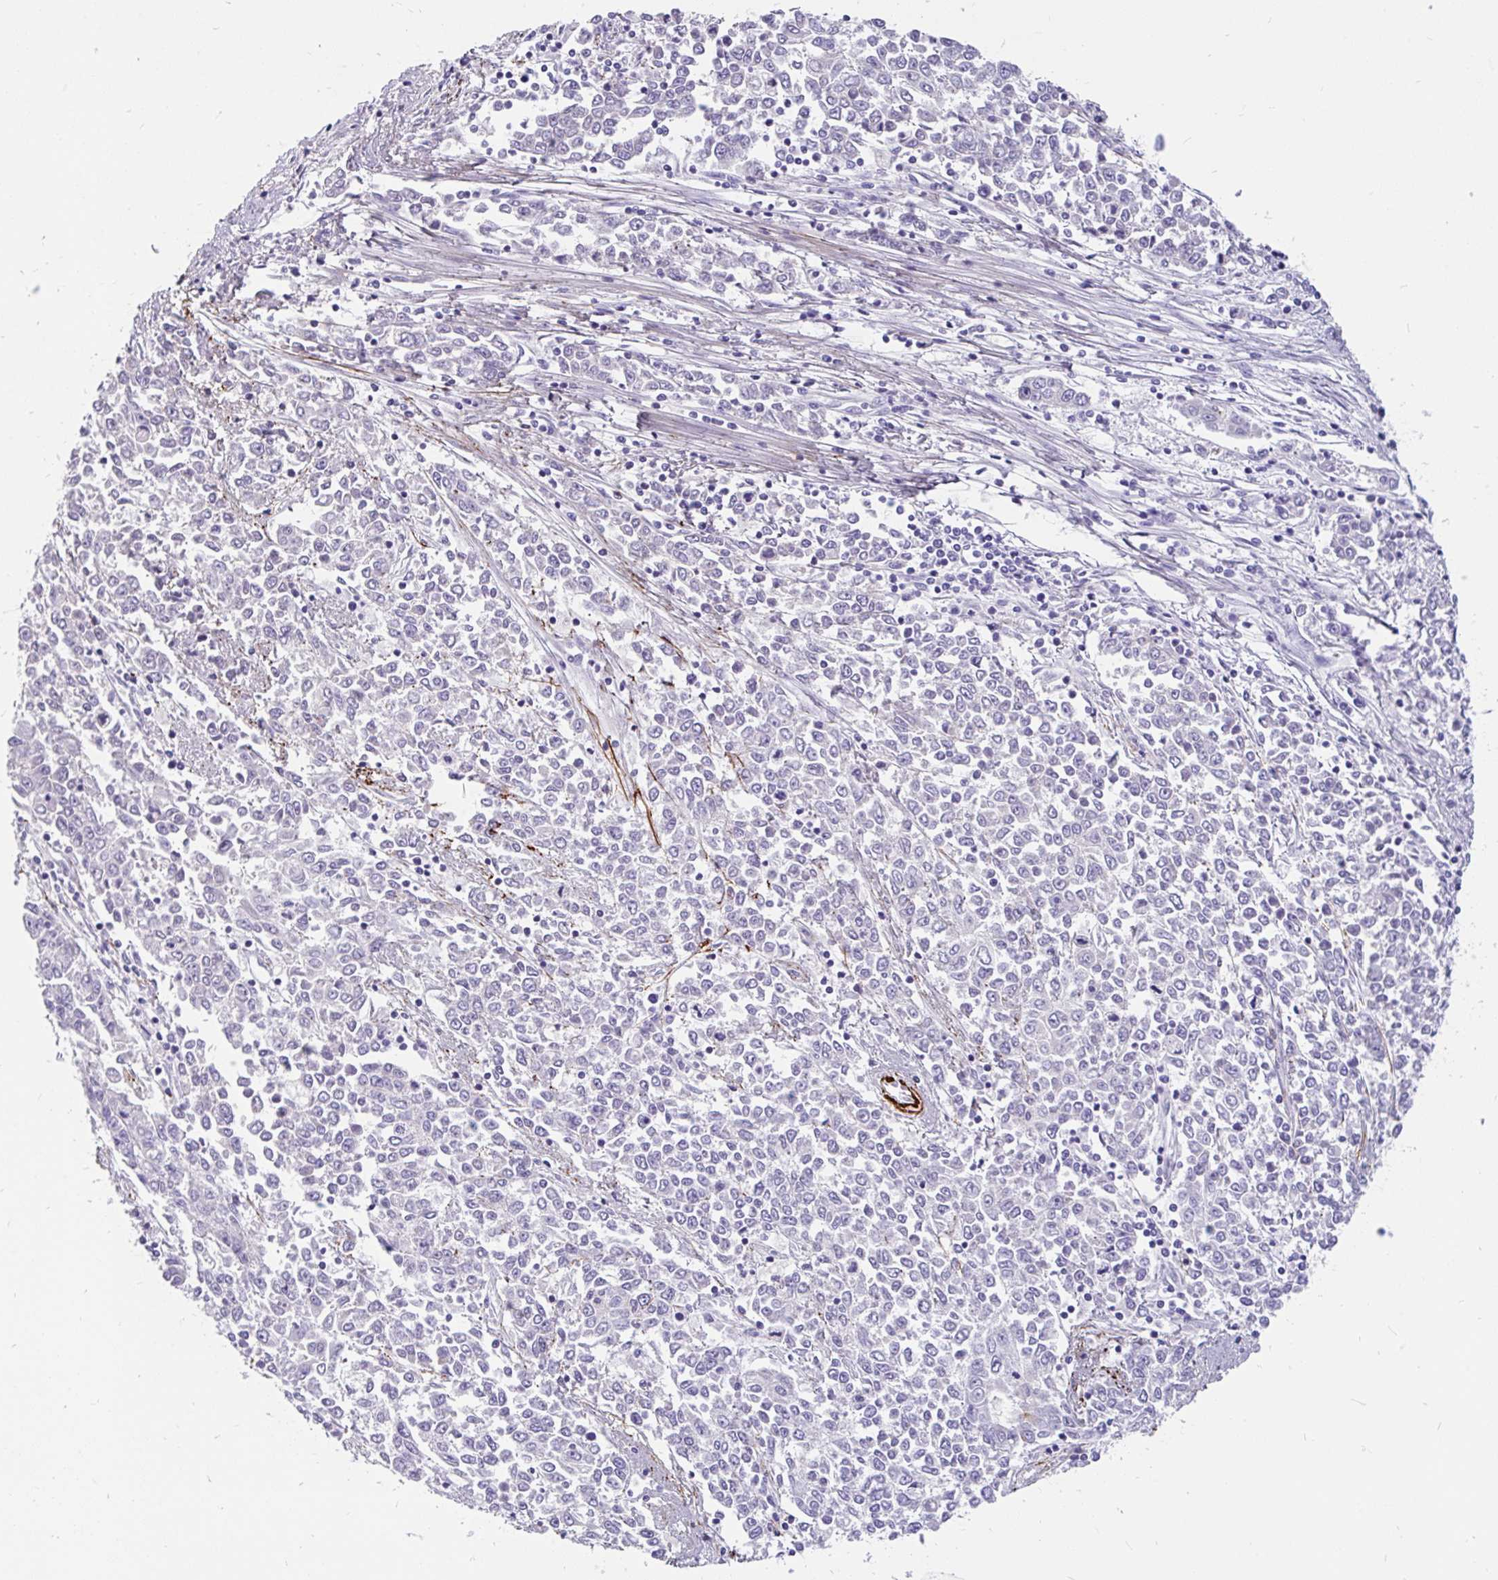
{"staining": {"intensity": "negative", "quantity": "none", "location": "none"}, "tissue": "endometrial cancer", "cell_type": "Tumor cells", "image_type": "cancer", "snomed": [{"axis": "morphology", "description": "Adenocarcinoma, NOS"}, {"axis": "topography", "description": "Endometrium"}], "caption": "This is an IHC photomicrograph of endometrial adenocarcinoma. There is no positivity in tumor cells.", "gene": "KIAA2013", "patient": {"sex": "female", "age": 50}}